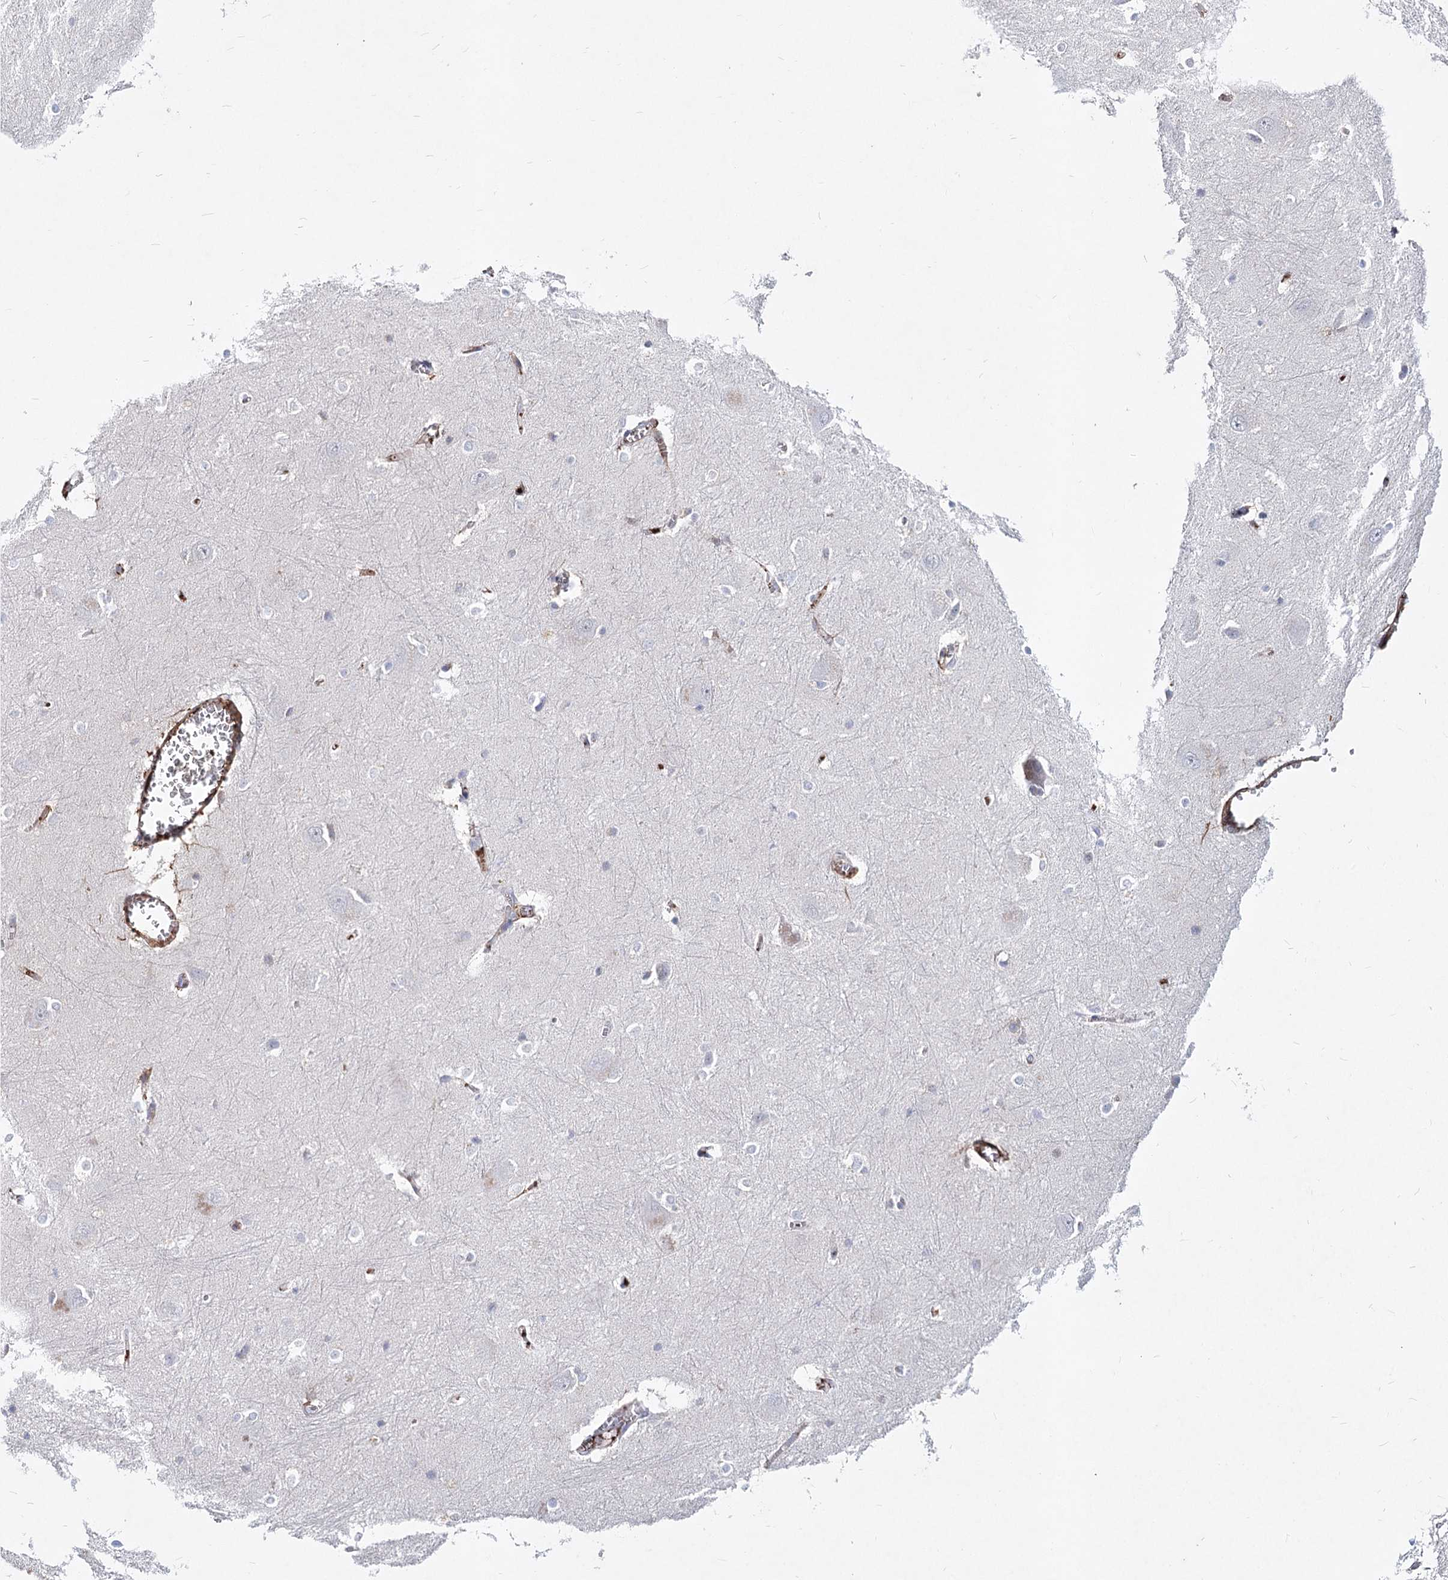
{"staining": {"intensity": "negative", "quantity": "none", "location": "none"}, "tissue": "caudate", "cell_type": "Glial cells", "image_type": "normal", "snomed": [{"axis": "morphology", "description": "Normal tissue, NOS"}, {"axis": "topography", "description": "Lateral ventricle wall"}], "caption": "A micrograph of caudate stained for a protein shows no brown staining in glial cells. (DAB immunohistochemistry, high magnification).", "gene": "TASOR2", "patient": {"sex": "male", "age": 37}}